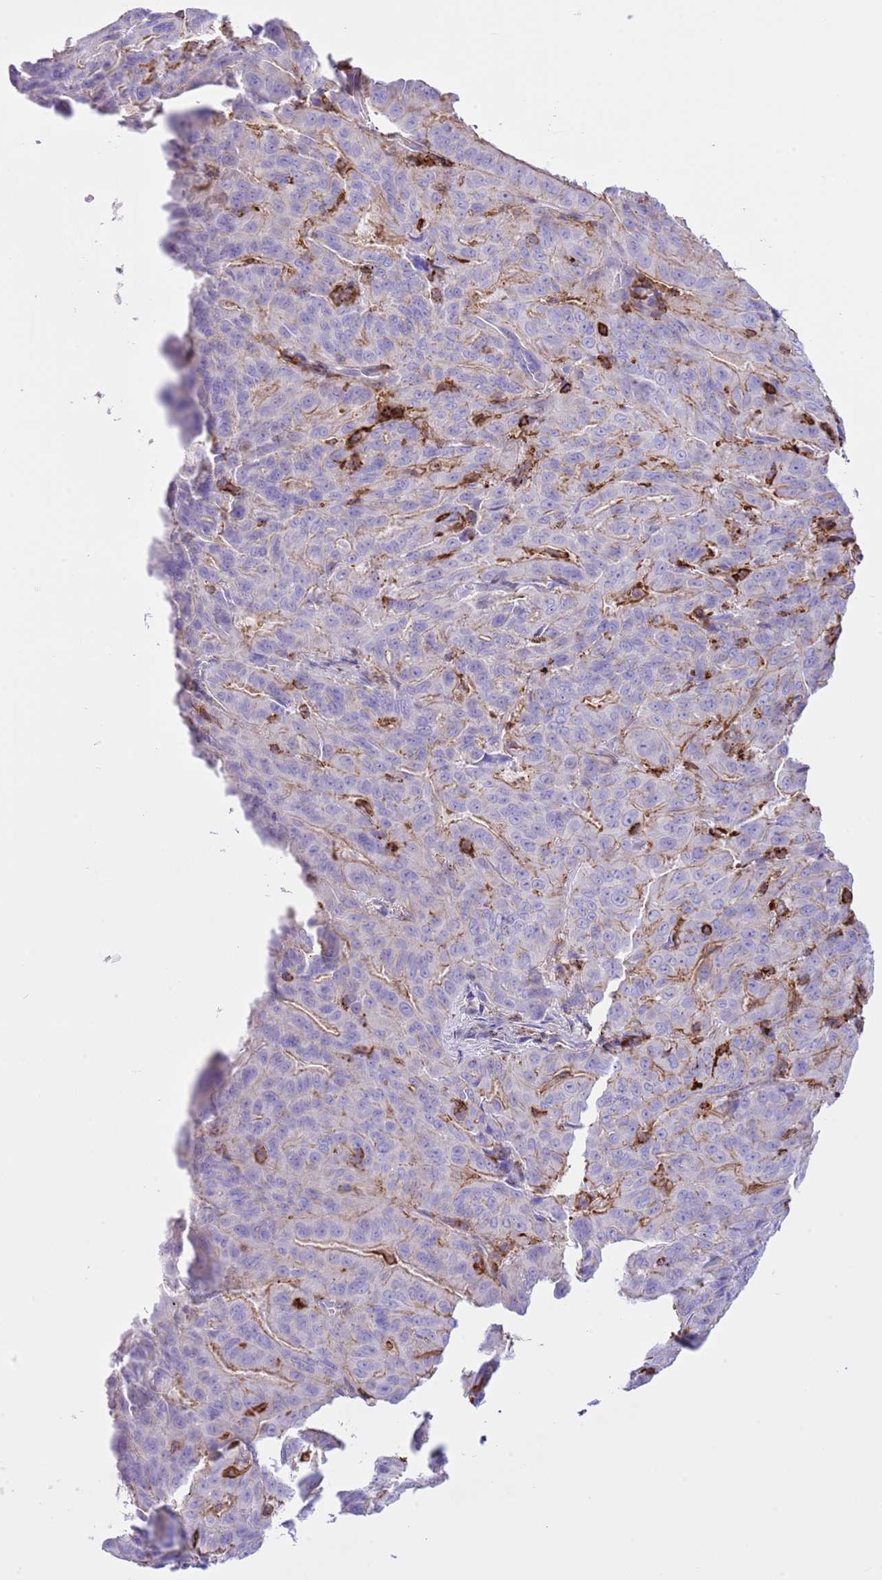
{"staining": {"intensity": "moderate", "quantity": "<25%", "location": "cytoplasmic/membranous"}, "tissue": "pancreatic cancer", "cell_type": "Tumor cells", "image_type": "cancer", "snomed": [{"axis": "morphology", "description": "Adenocarcinoma, NOS"}, {"axis": "topography", "description": "Pancreas"}], "caption": "Protein expression analysis of pancreatic adenocarcinoma demonstrates moderate cytoplasmic/membranous positivity in approximately <25% of tumor cells.", "gene": "EFHD2", "patient": {"sex": "male", "age": 63}}